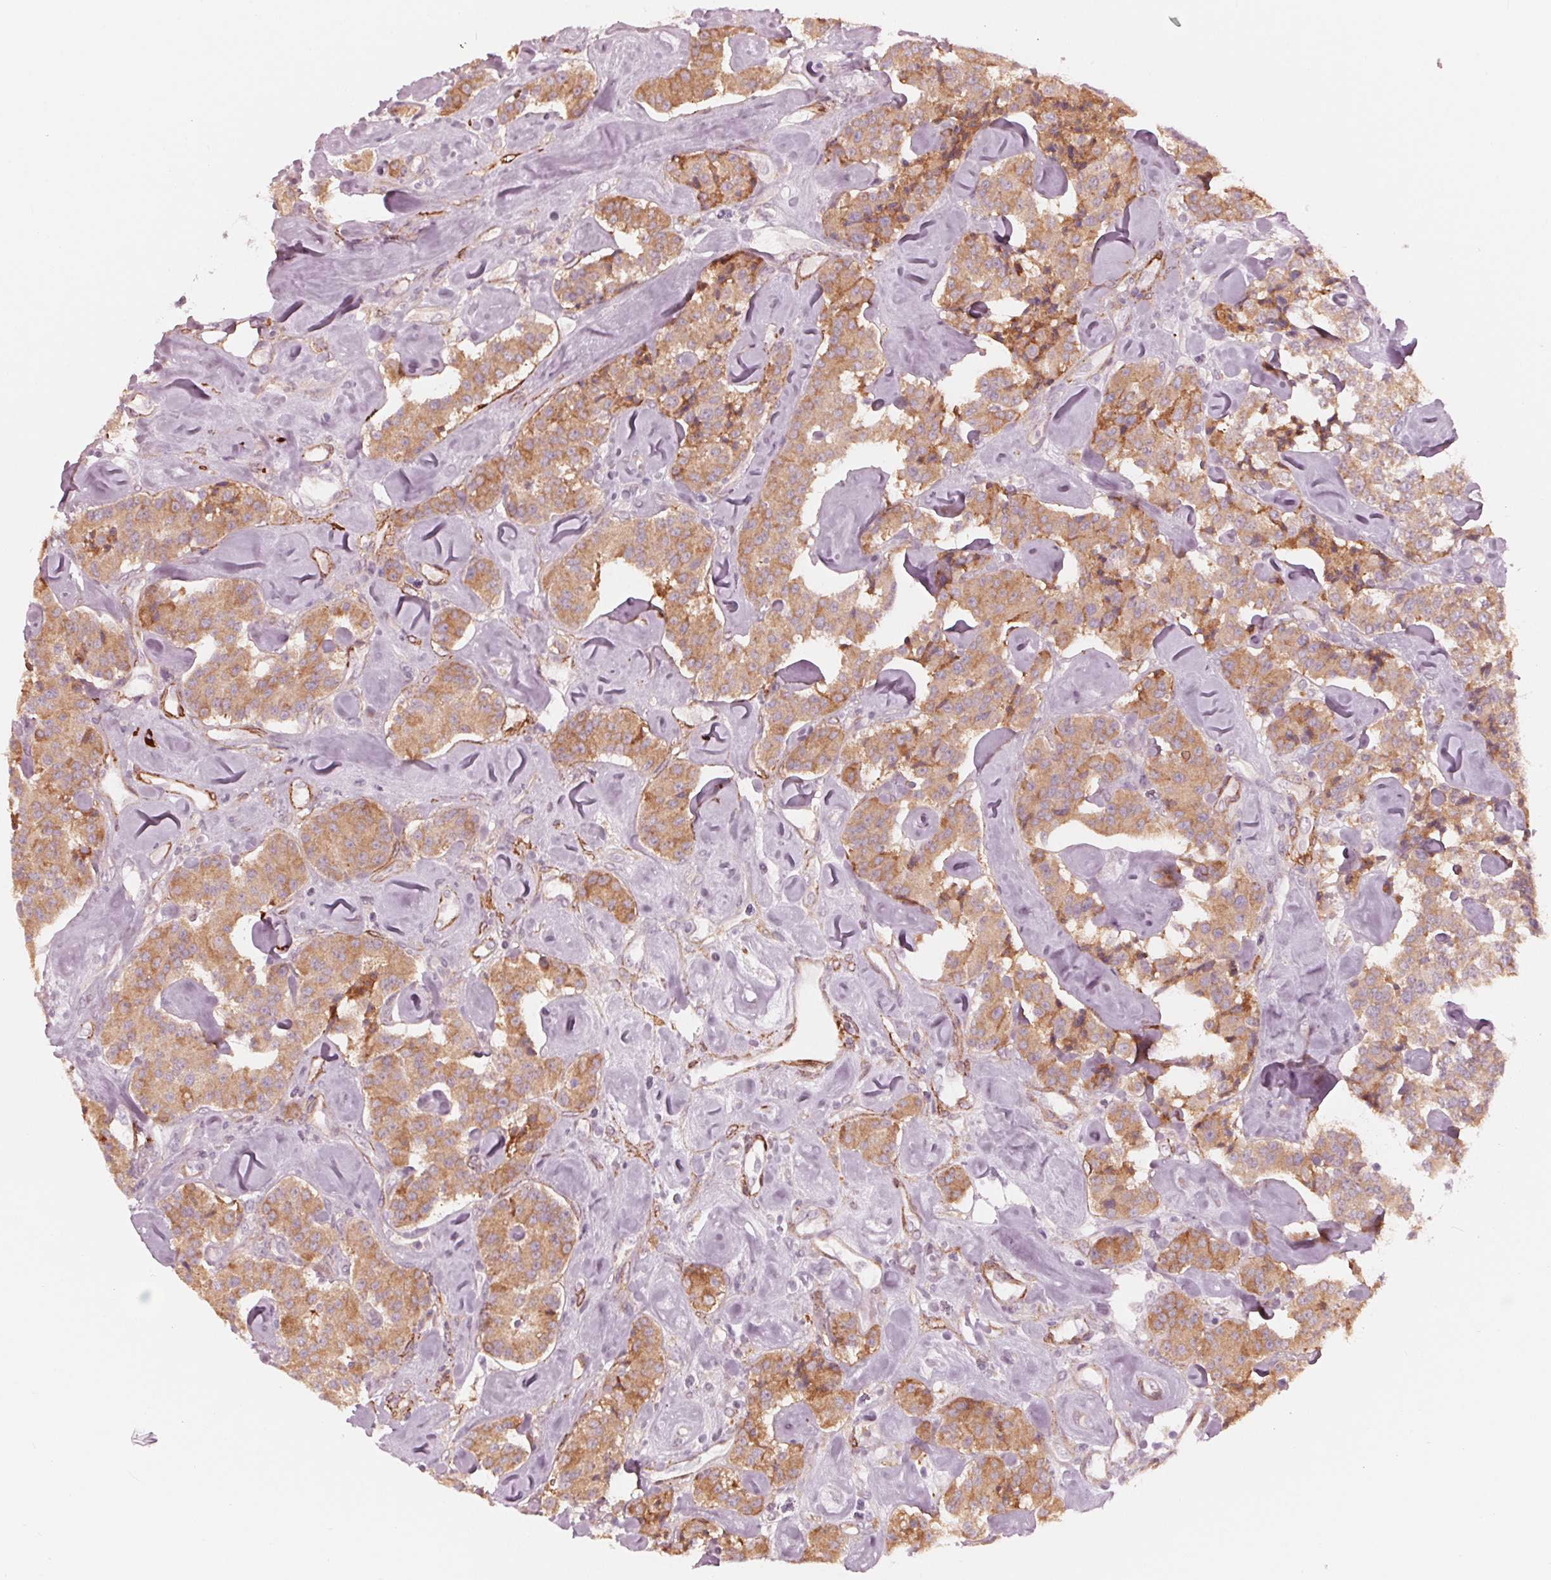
{"staining": {"intensity": "weak", "quantity": ">75%", "location": "cytoplasmic/membranous"}, "tissue": "carcinoid", "cell_type": "Tumor cells", "image_type": "cancer", "snomed": [{"axis": "morphology", "description": "Carcinoid, malignant, NOS"}, {"axis": "topography", "description": "Pancreas"}], "caption": "Protein expression analysis of human carcinoid reveals weak cytoplasmic/membranous positivity in about >75% of tumor cells.", "gene": "MIER3", "patient": {"sex": "male", "age": 41}}